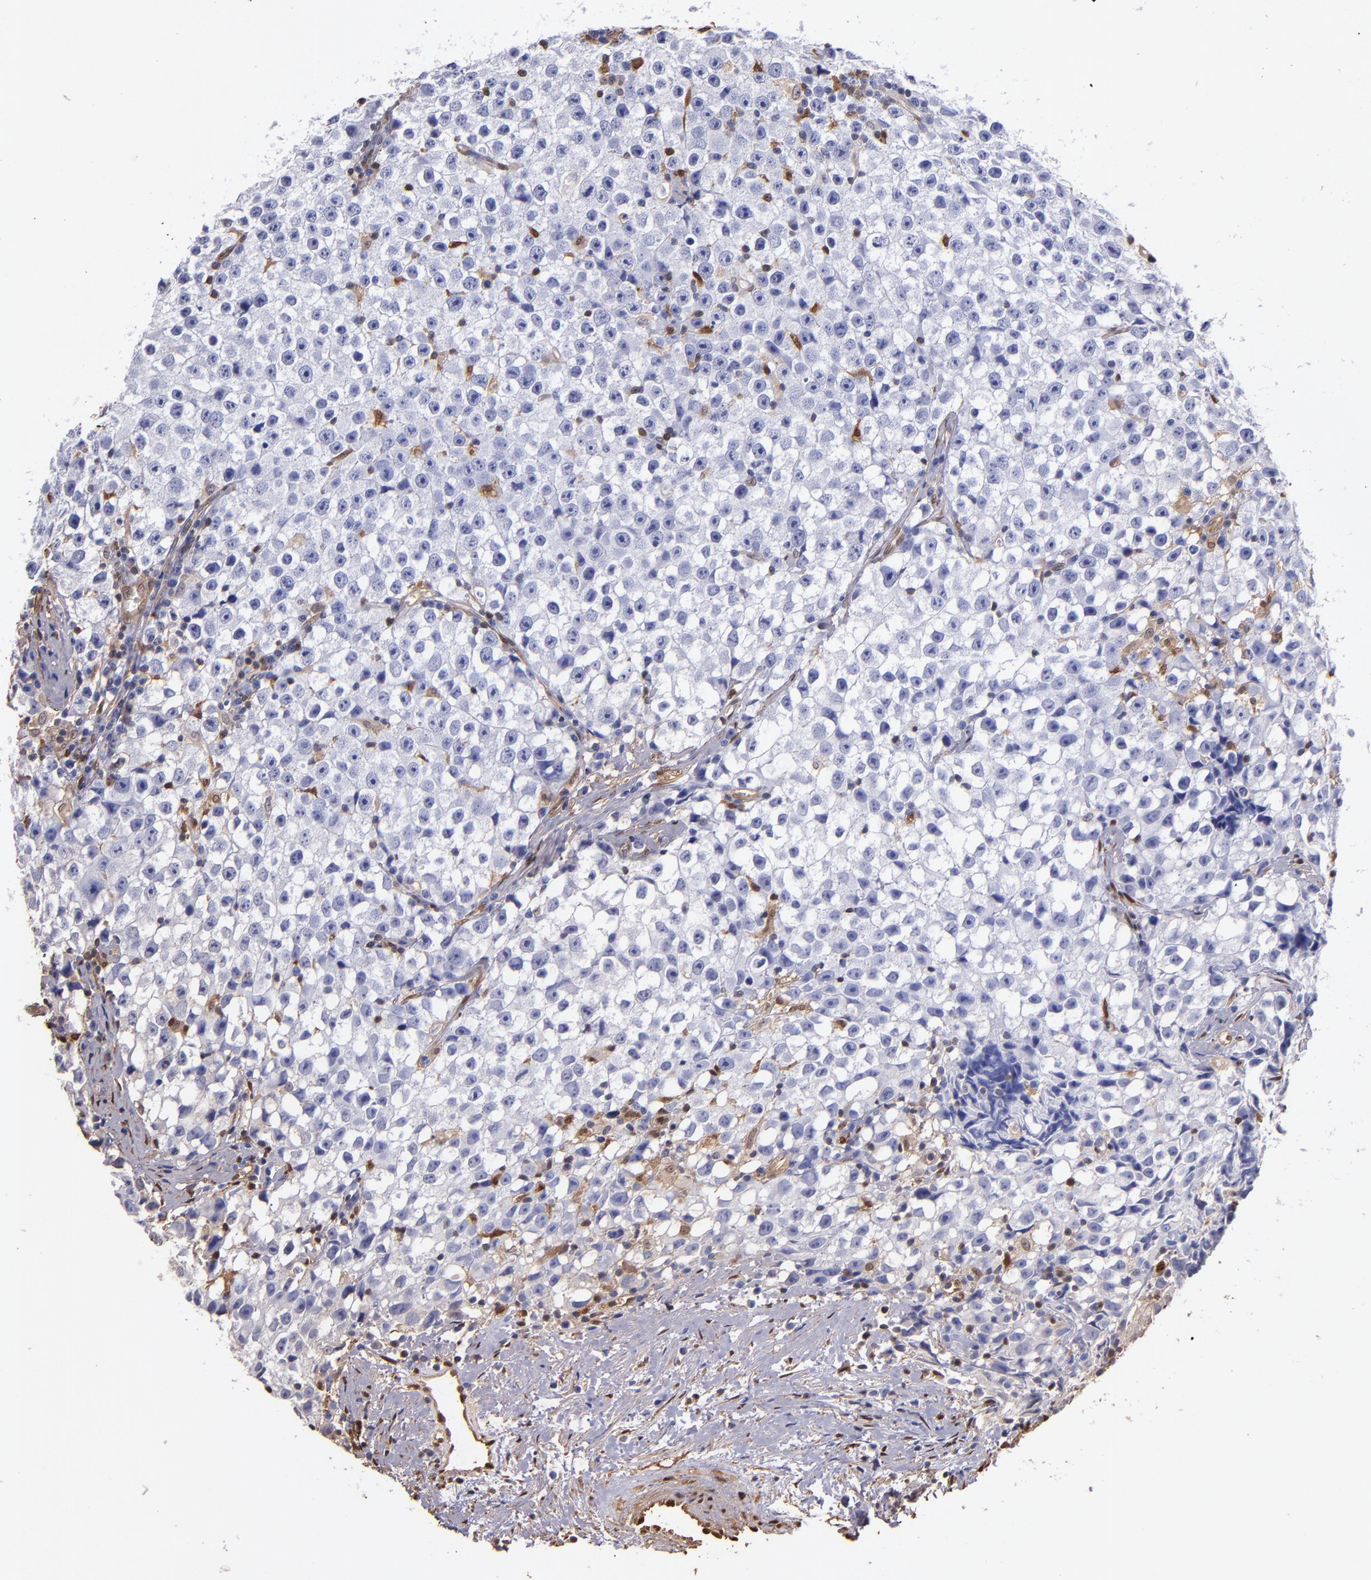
{"staining": {"intensity": "negative", "quantity": "none", "location": "none"}, "tissue": "testis cancer", "cell_type": "Tumor cells", "image_type": "cancer", "snomed": [{"axis": "morphology", "description": "Seminoma, NOS"}, {"axis": "topography", "description": "Testis"}], "caption": "There is no significant expression in tumor cells of seminoma (testis). (DAB (3,3'-diaminobenzidine) IHC visualized using brightfield microscopy, high magnification).", "gene": "S100A6", "patient": {"sex": "male", "age": 35}}